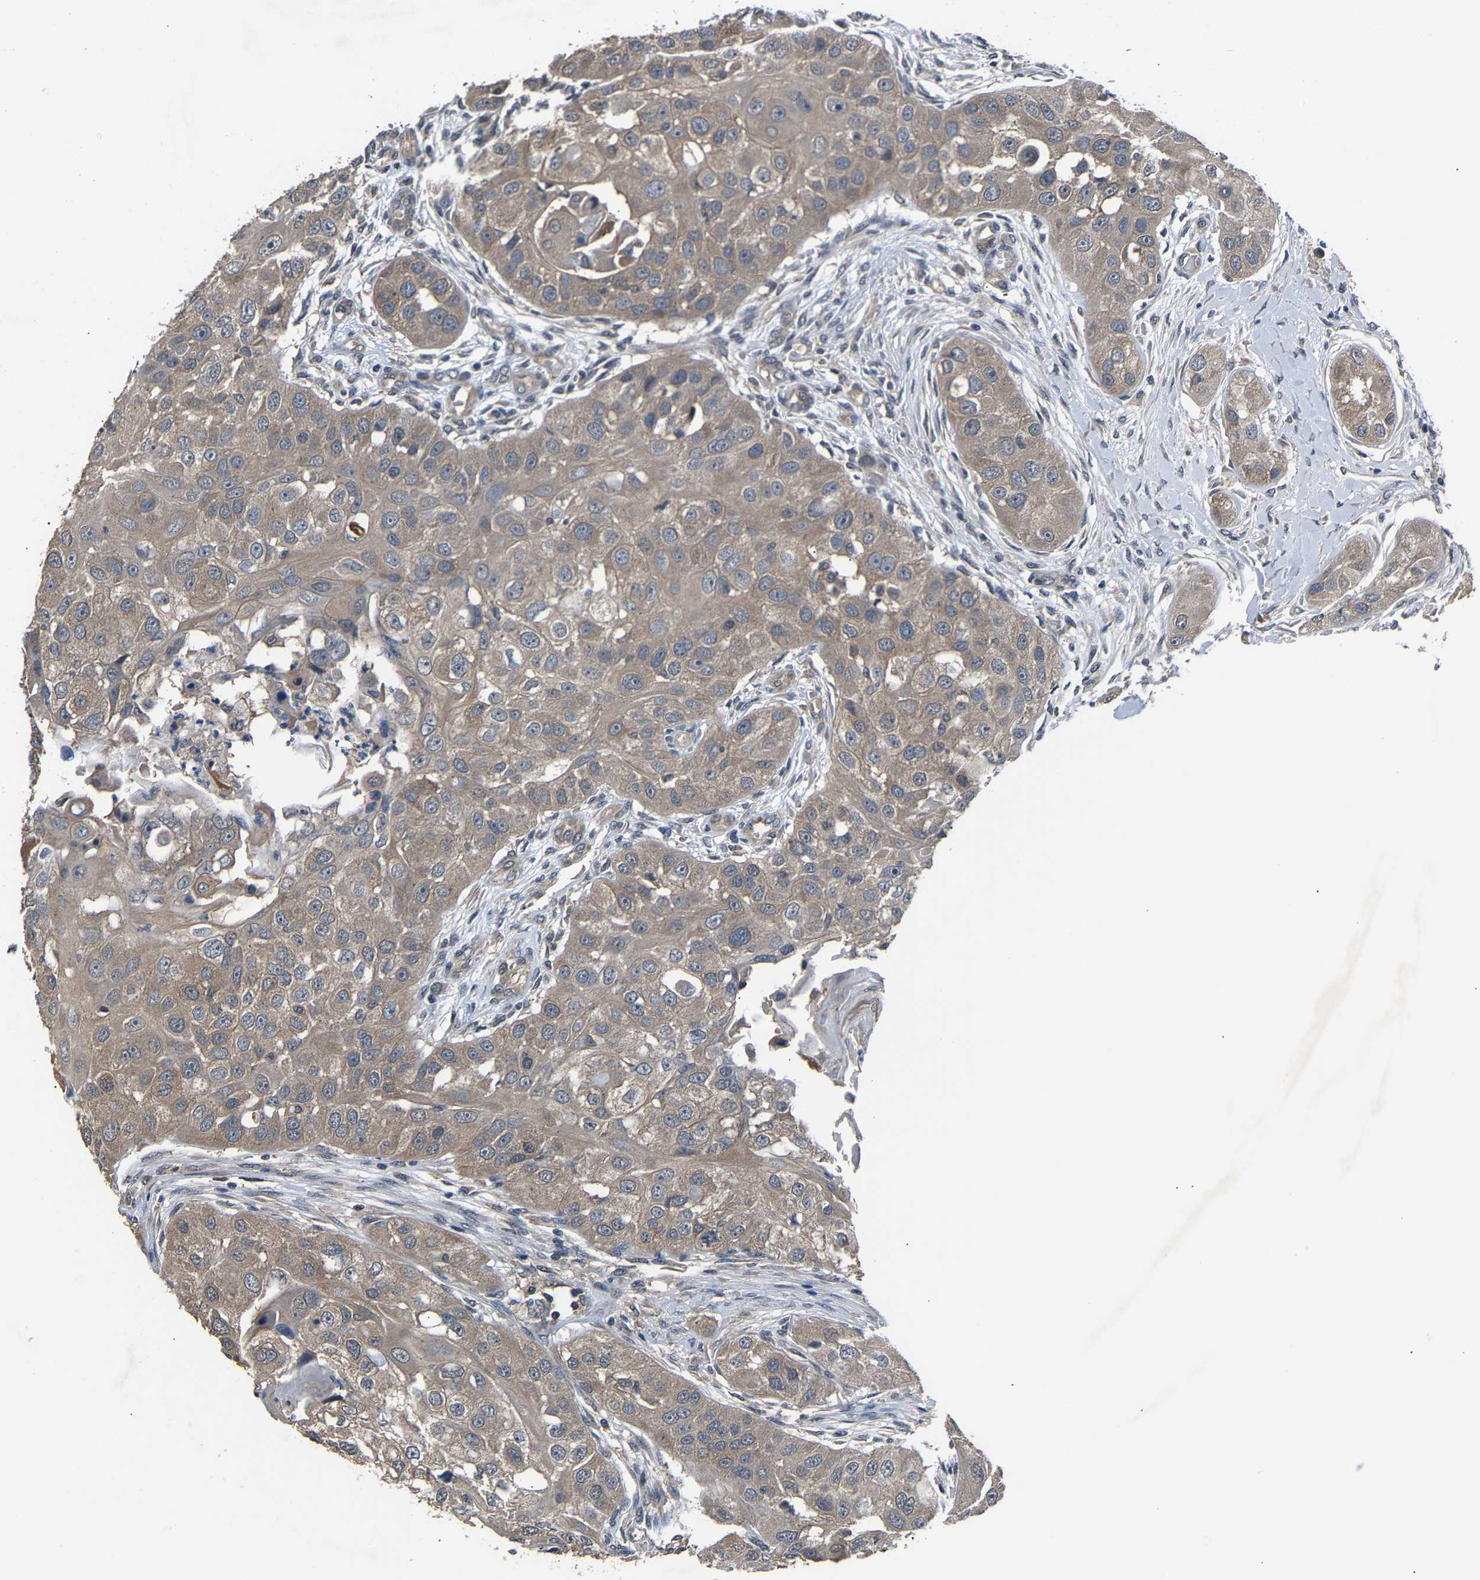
{"staining": {"intensity": "moderate", "quantity": ">75%", "location": "cytoplasmic/membranous"}, "tissue": "head and neck cancer", "cell_type": "Tumor cells", "image_type": "cancer", "snomed": [{"axis": "morphology", "description": "Normal tissue, NOS"}, {"axis": "morphology", "description": "Squamous cell carcinoma, NOS"}, {"axis": "topography", "description": "Skeletal muscle"}, {"axis": "topography", "description": "Head-Neck"}], "caption": "Immunohistochemistry (IHC) of human head and neck squamous cell carcinoma exhibits medium levels of moderate cytoplasmic/membranous expression in about >75% of tumor cells. (Stains: DAB in brown, nuclei in blue, Microscopy: brightfield microscopy at high magnification).", "gene": "ABCC9", "patient": {"sex": "male", "age": 51}}